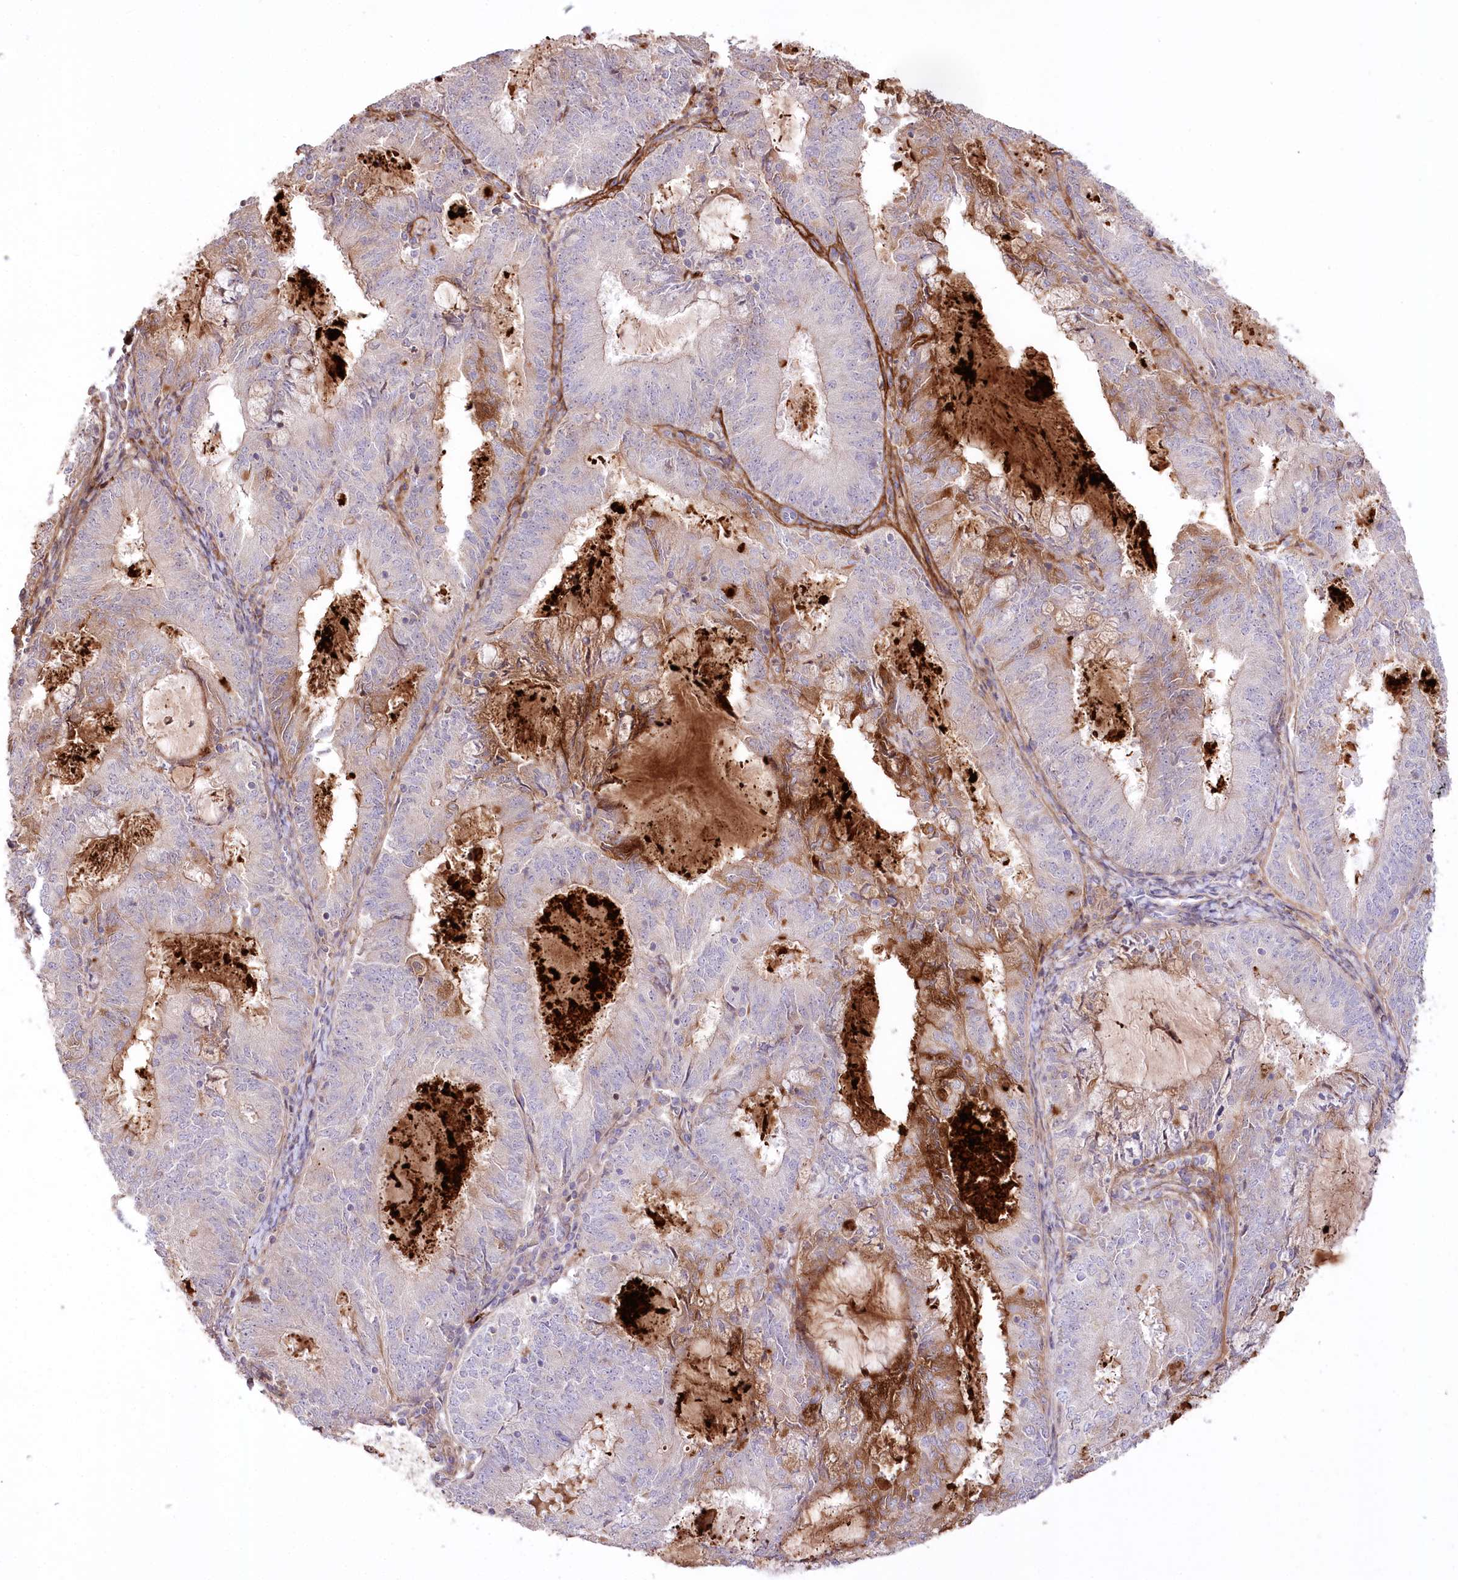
{"staining": {"intensity": "moderate", "quantity": "<25%", "location": "cytoplasmic/membranous"}, "tissue": "endometrial cancer", "cell_type": "Tumor cells", "image_type": "cancer", "snomed": [{"axis": "morphology", "description": "Adenocarcinoma, NOS"}, {"axis": "topography", "description": "Endometrium"}], "caption": "DAB immunohistochemical staining of endometrial cancer (adenocarcinoma) shows moderate cytoplasmic/membranous protein positivity in about <25% of tumor cells. (DAB IHC with brightfield microscopy, high magnification).", "gene": "RNF24", "patient": {"sex": "female", "age": 57}}